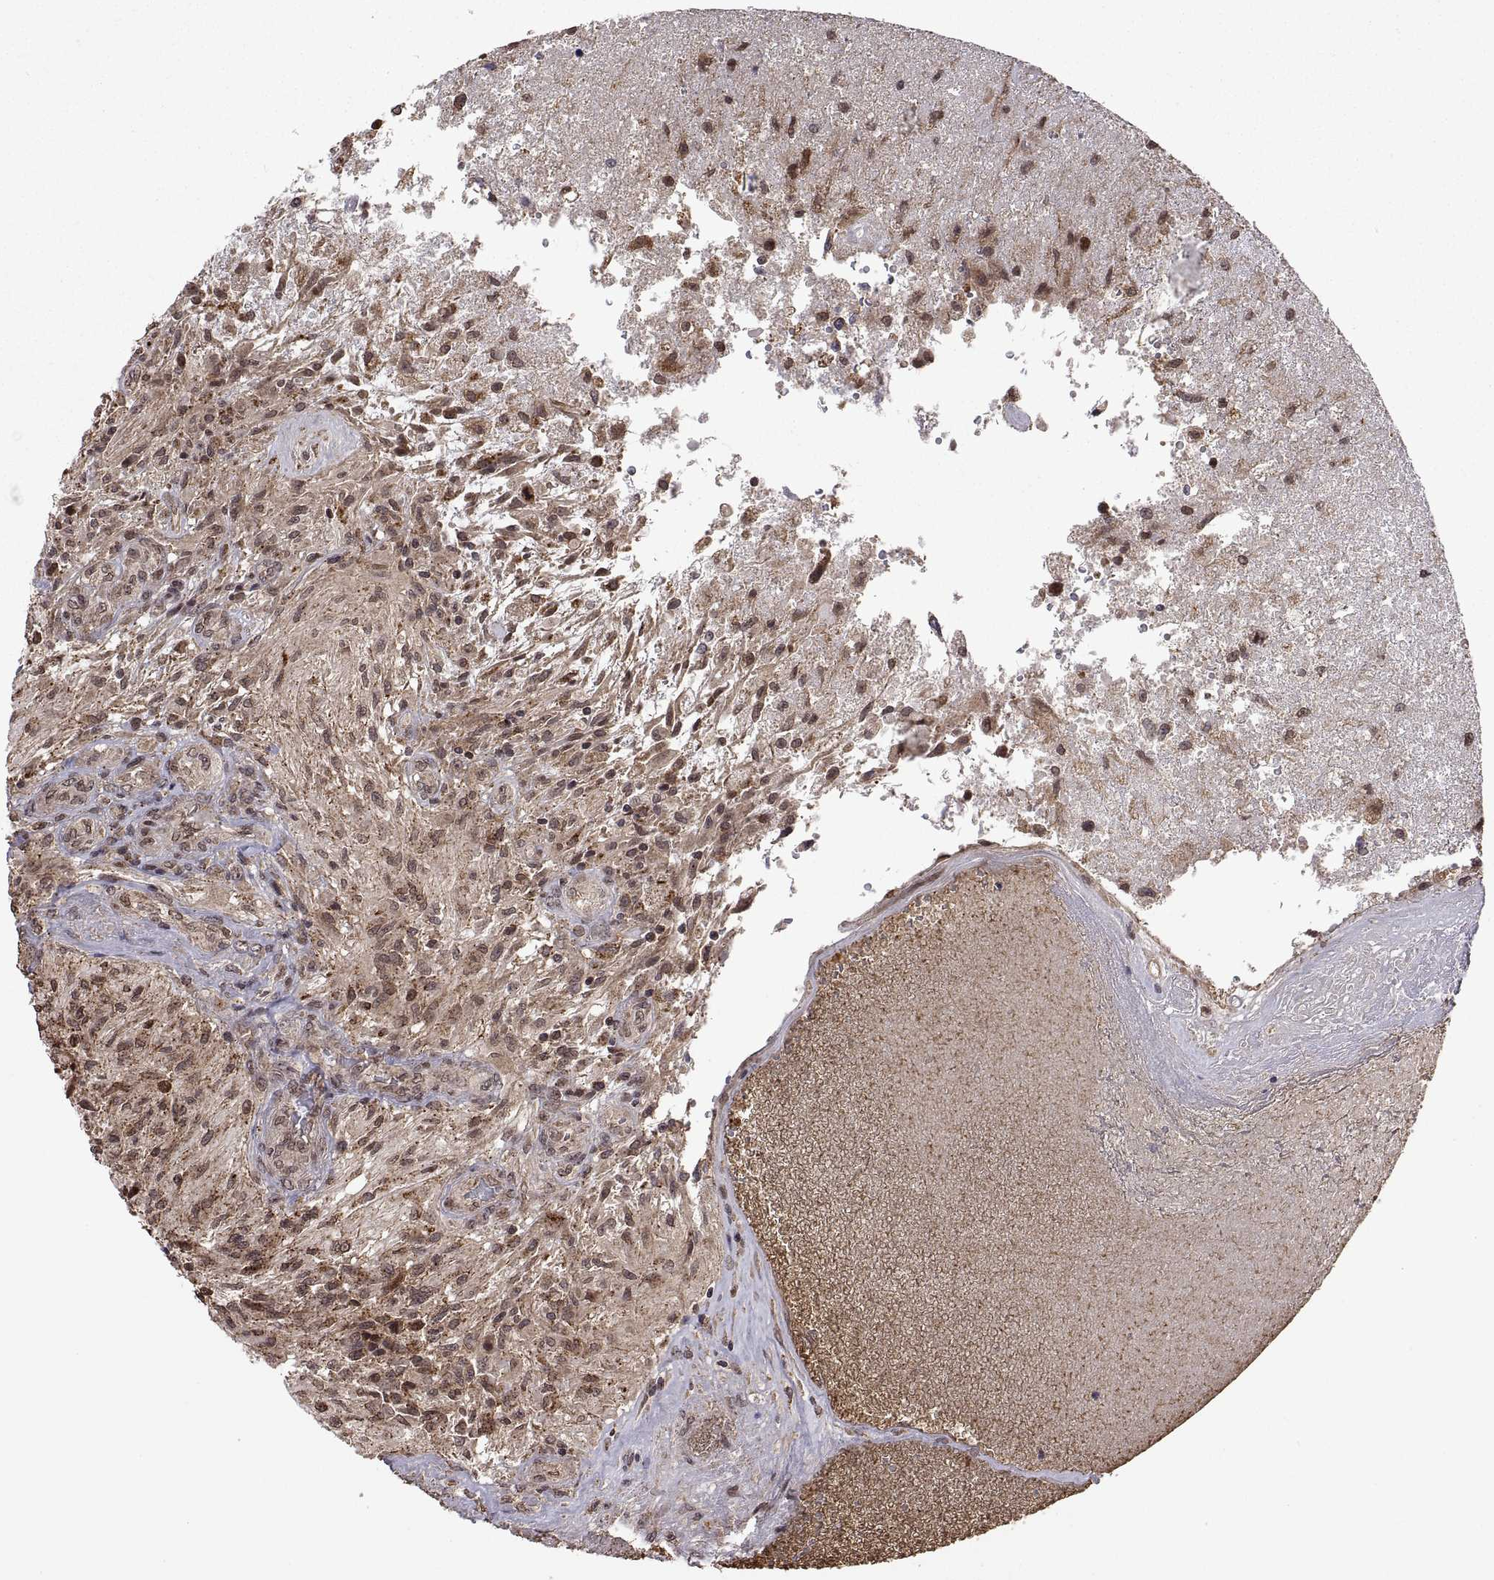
{"staining": {"intensity": "moderate", "quantity": ">75%", "location": "cytoplasmic/membranous,nuclear"}, "tissue": "glioma", "cell_type": "Tumor cells", "image_type": "cancer", "snomed": [{"axis": "morphology", "description": "Glioma, malignant, High grade"}, {"axis": "topography", "description": "Brain"}], "caption": "A high-resolution histopathology image shows IHC staining of glioma, which reveals moderate cytoplasmic/membranous and nuclear staining in approximately >75% of tumor cells.", "gene": "ZNRF2", "patient": {"sex": "male", "age": 56}}